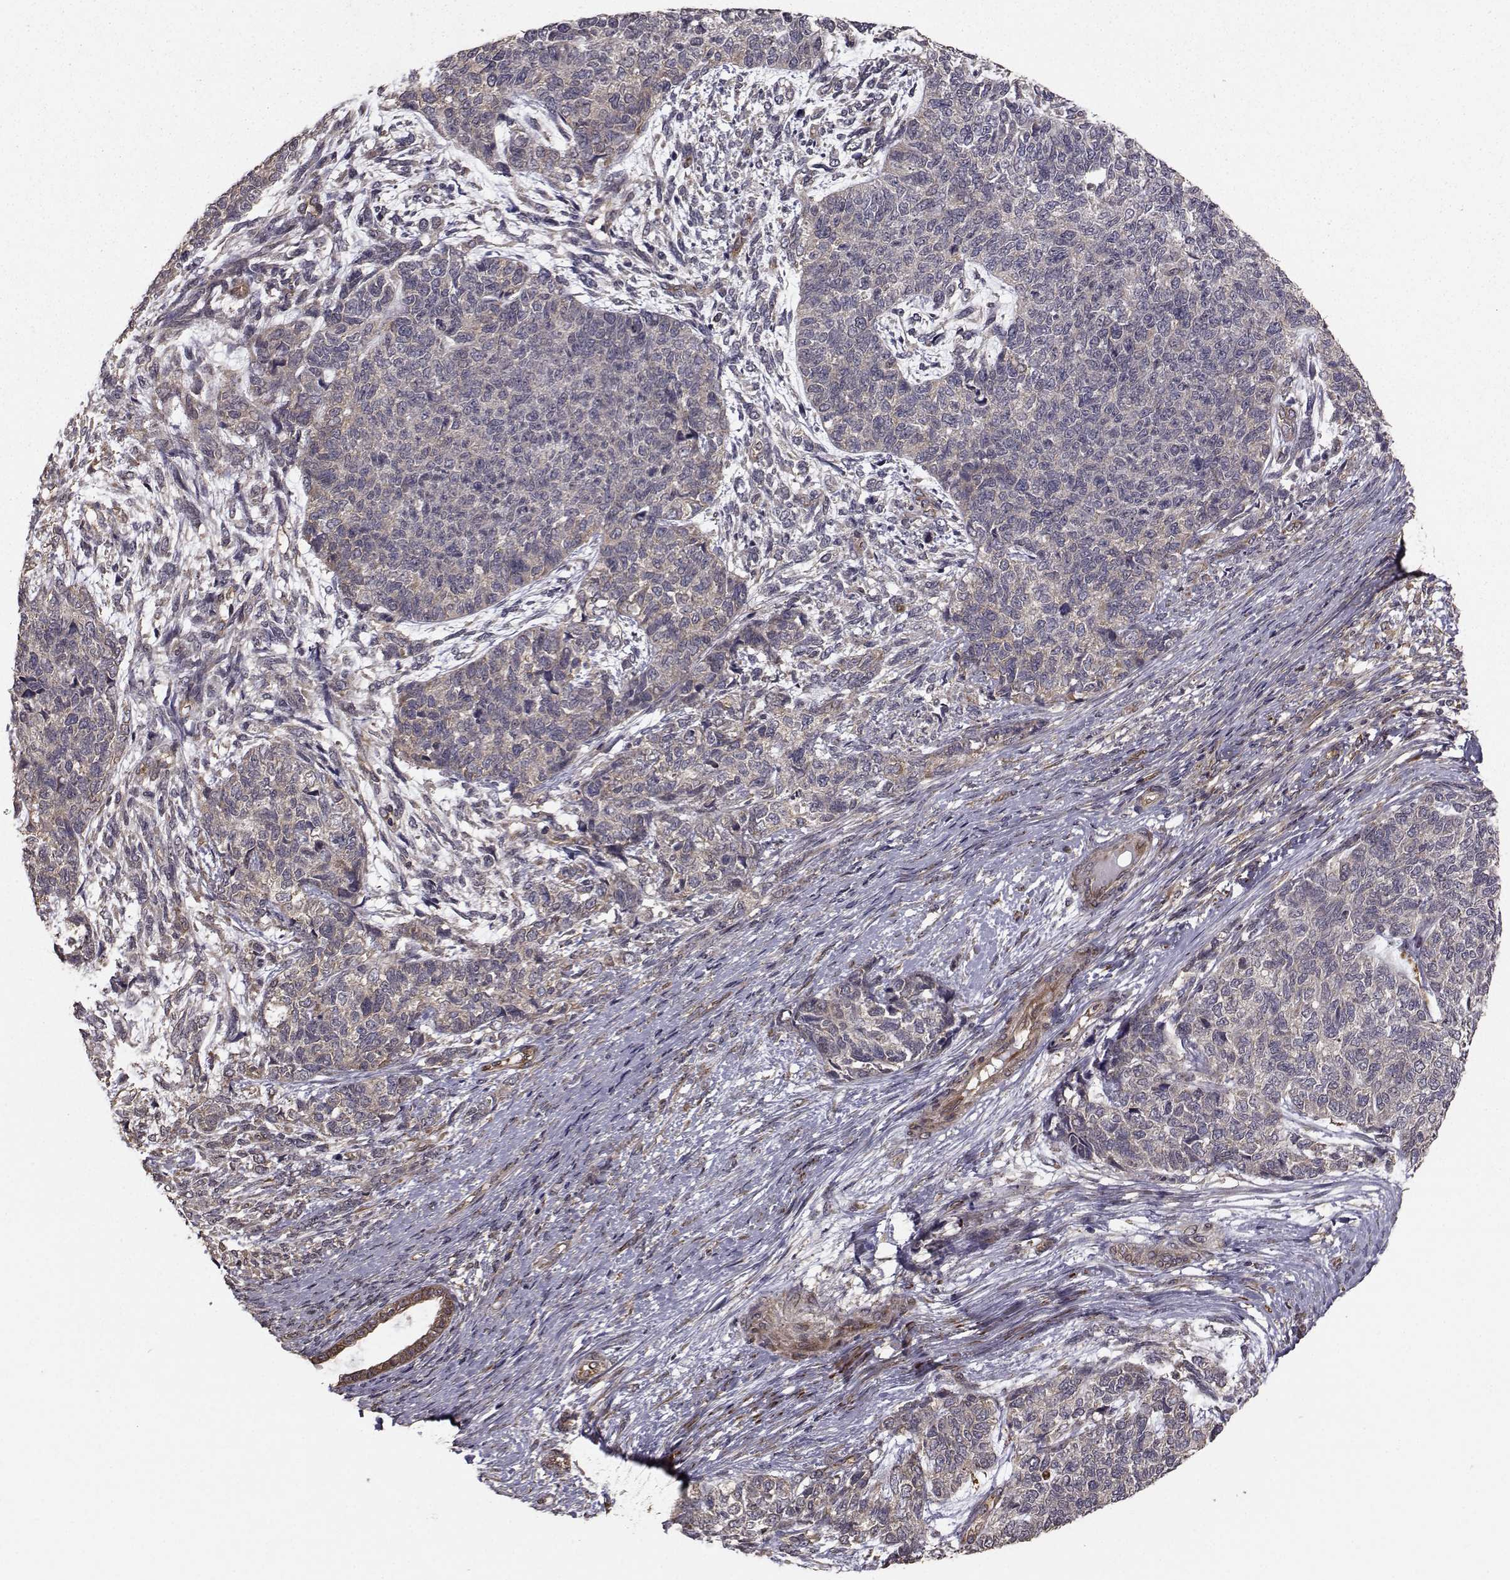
{"staining": {"intensity": "negative", "quantity": "none", "location": "none"}, "tissue": "cervical cancer", "cell_type": "Tumor cells", "image_type": "cancer", "snomed": [{"axis": "morphology", "description": "Squamous cell carcinoma, NOS"}, {"axis": "topography", "description": "Cervix"}], "caption": "This is a micrograph of immunohistochemistry (IHC) staining of cervical cancer, which shows no positivity in tumor cells.", "gene": "TRIP10", "patient": {"sex": "female", "age": 63}}